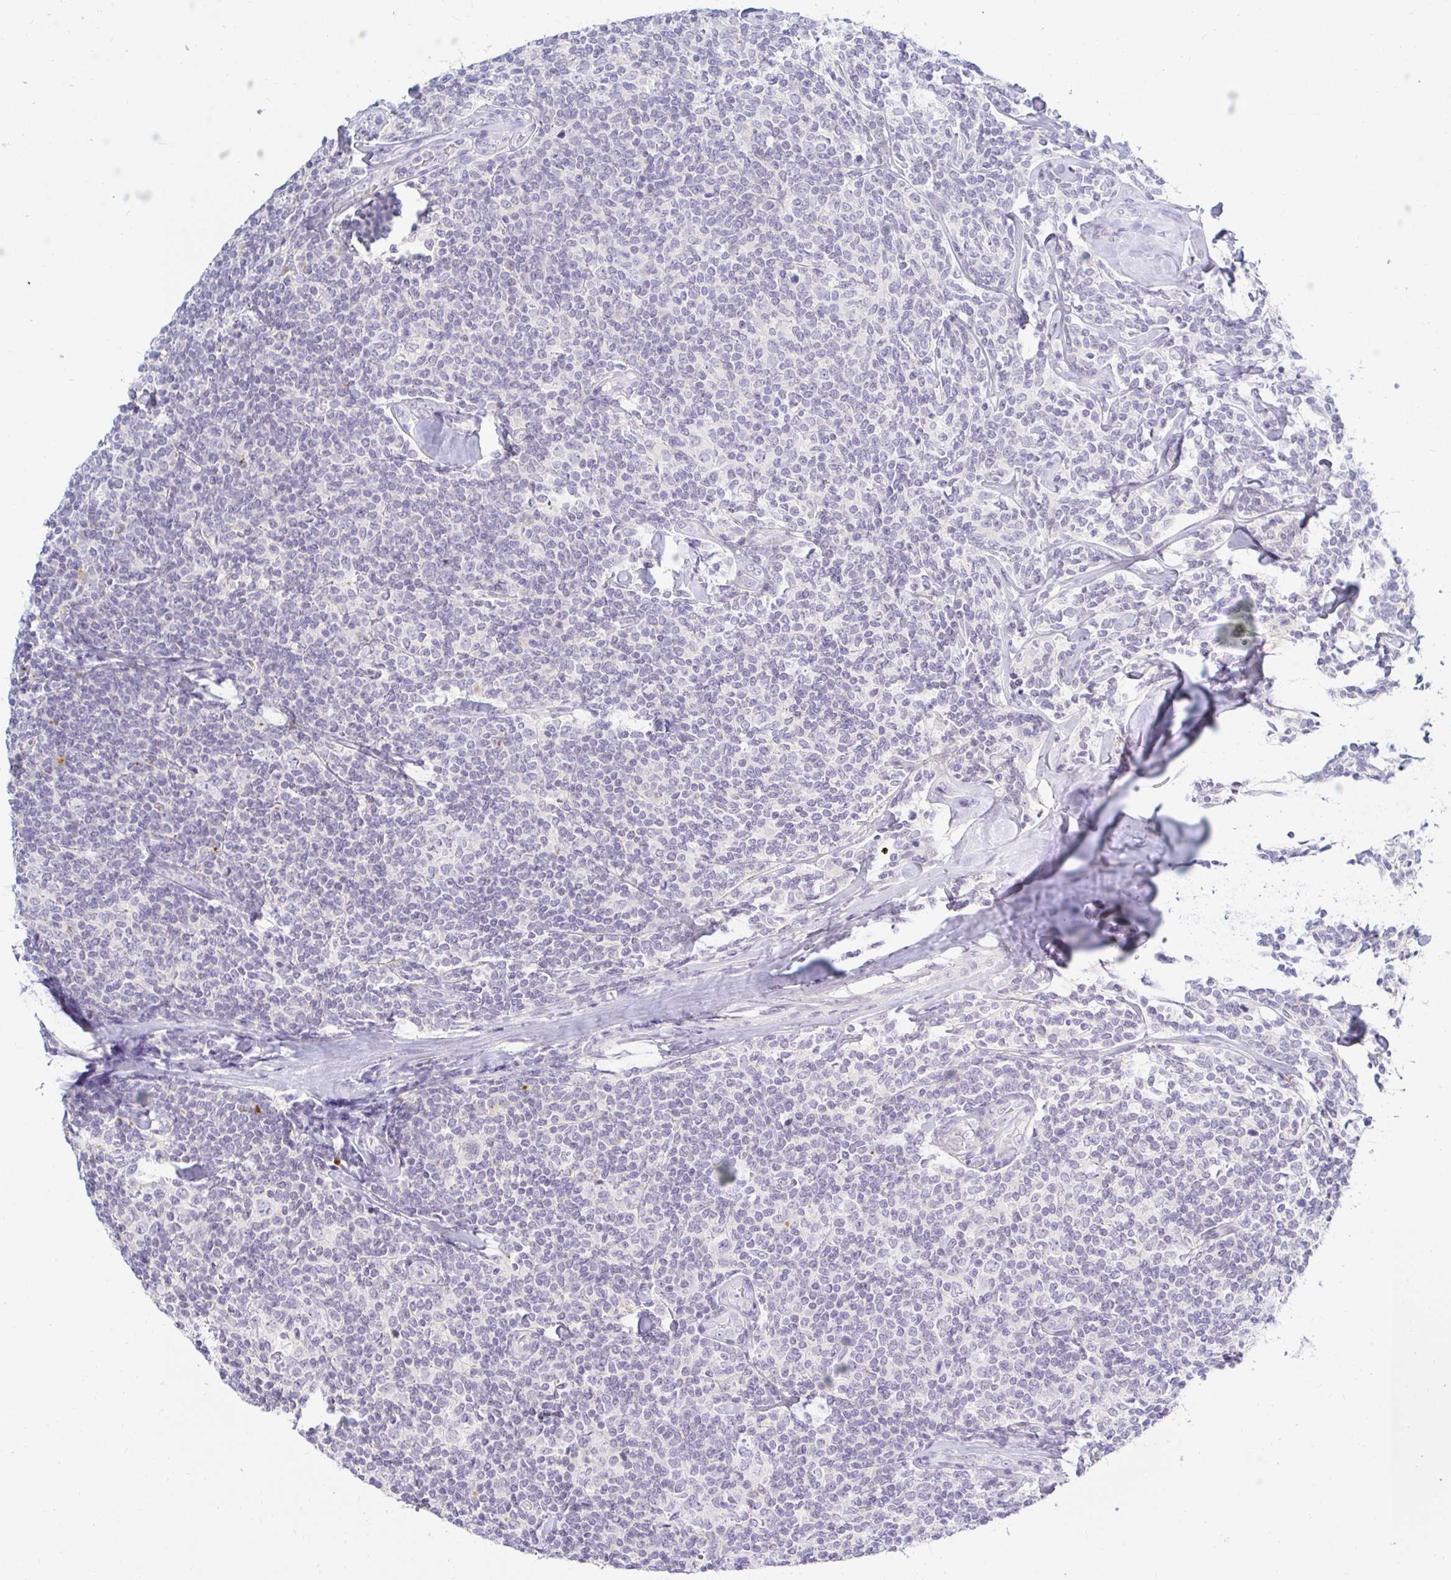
{"staining": {"intensity": "negative", "quantity": "none", "location": "none"}, "tissue": "lymphoma", "cell_type": "Tumor cells", "image_type": "cancer", "snomed": [{"axis": "morphology", "description": "Malignant lymphoma, non-Hodgkin's type, Low grade"}, {"axis": "topography", "description": "Lymph node"}], "caption": "Immunohistochemistry micrograph of neoplastic tissue: malignant lymphoma, non-Hodgkin's type (low-grade) stained with DAB (3,3'-diaminobenzidine) demonstrates no significant protein positivity in tumor cells.", "gene": "OR51D1", "patient": {"sex": "female", "age": 56}}